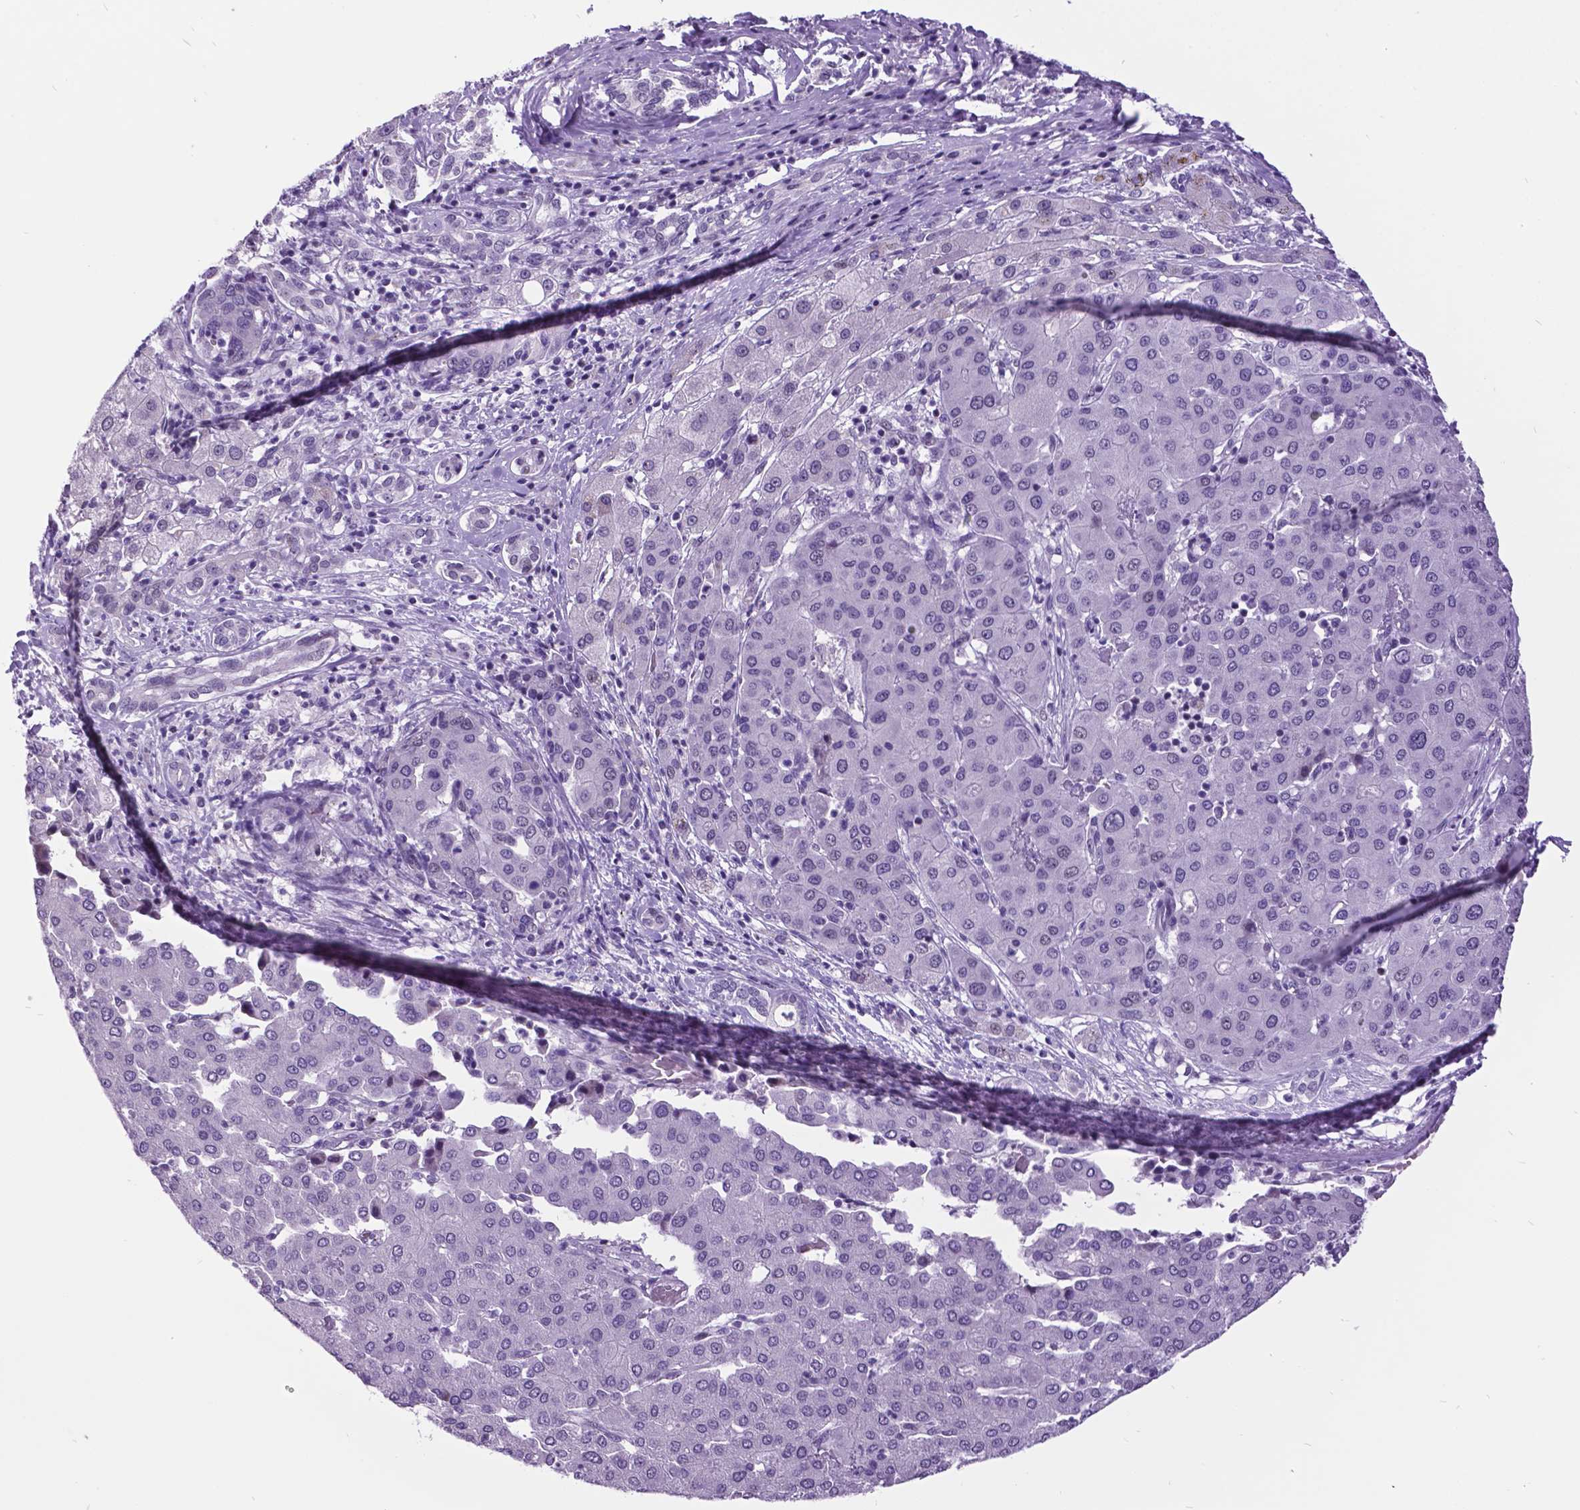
{"staining": {"intensity": "negative", "quantity": "none", "location": "none"}, "tissue": "liver cancer", "cell_type": "Tumor cells", "image_type": "cancer", "snomed": [{"axis": "morphology", "description": "Carcinoma, Hepatocellular, NOS"}, {"axis": "topography", "description": "Liver"}], "caption": "DAB immunohistochemical staining of human liver cancer (hepatocellular carcinoma) exhibits no significant expression in tumor cells. (DAB IHC with hematoxylin counter stain).", "gene": "DPF3", "patient": {"sex": "male", "age": 65}}